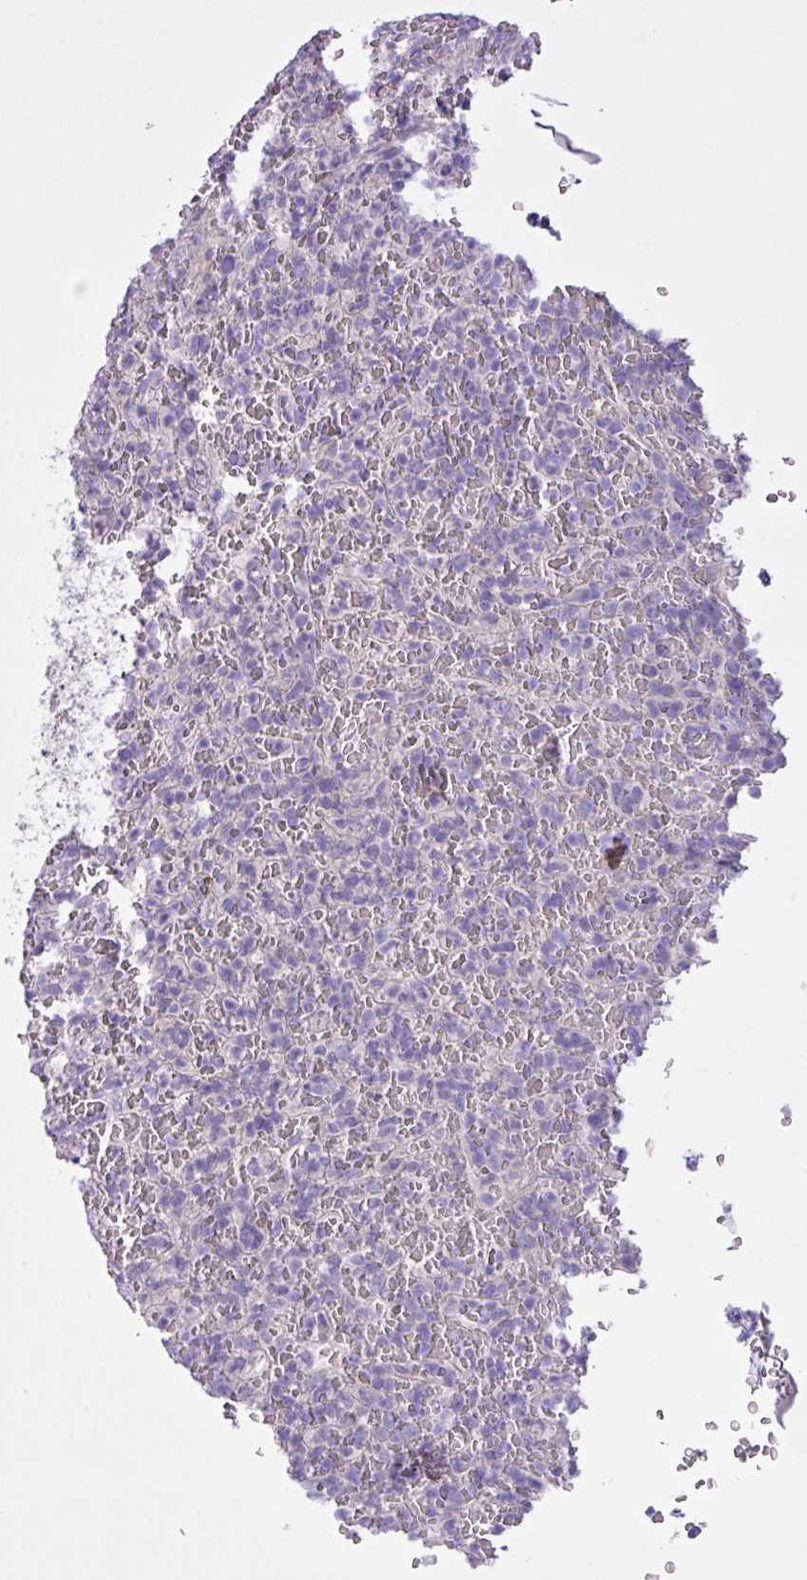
{"staining": {"intensity": "negative", "quantity": "none", "location": "none"}, "tissue": "lymphoma", "cell_type": "Tumor cells", "image_type": "cancer", "snomed": [{"axis": "morphology", "description": "Malignant lymphoma, non-Hodgkin's type, Low grade"}, {"axis": "topography", "description": "Spleen"}], "caption": "Tumor cells show no significant protein positivity in lymphoma.", "gene": "CD248", "patient": {"sex": "female", "age": 64}}